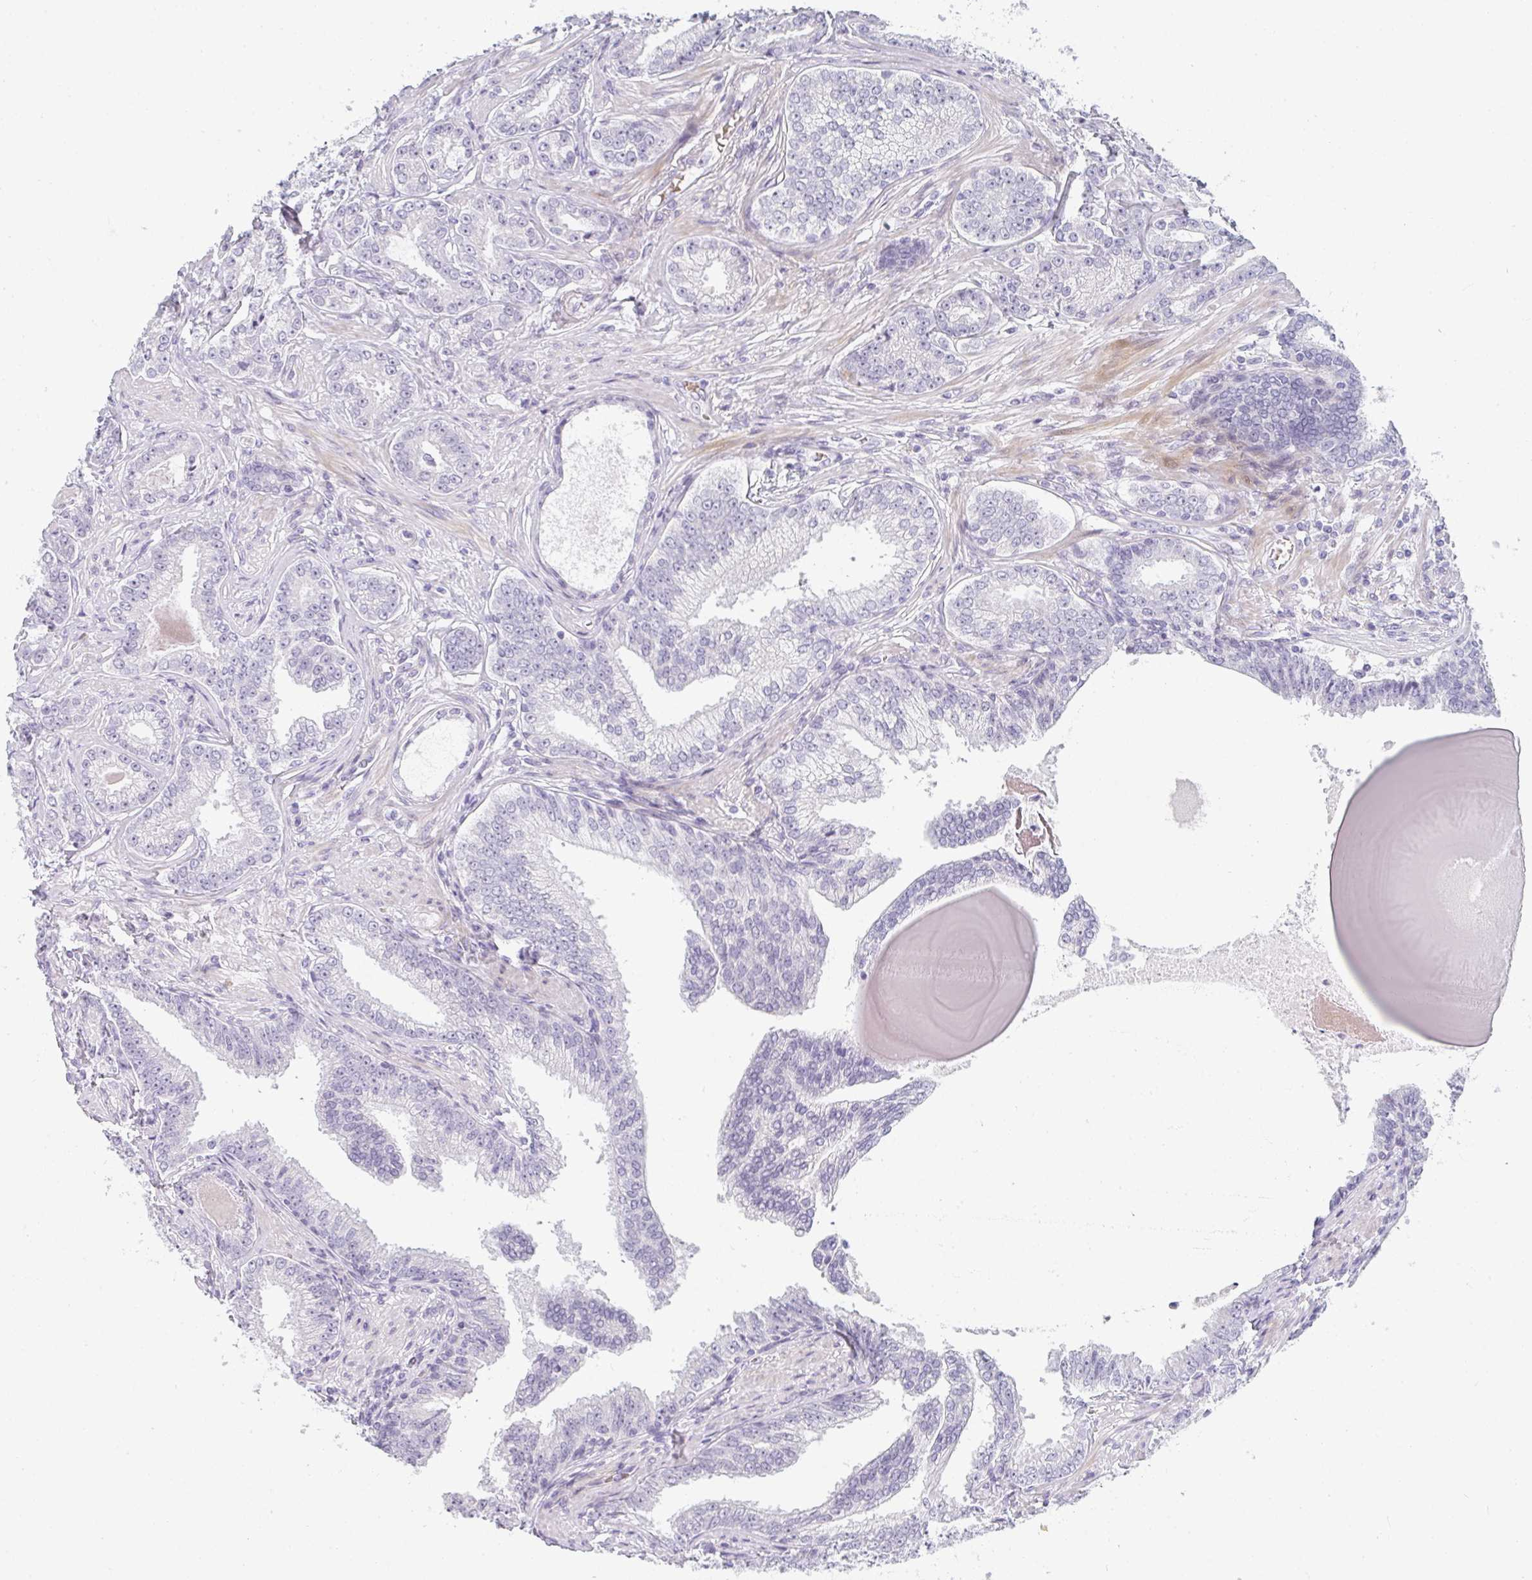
{"staining": {"intensity": "negative", "quantity": "none", "location": "none"}, "tissue": "prostate cancer", "cell_type": "Tumor cells", "image_type": "cancer", "snomed": [{"axis": "morphology", "description": "Adenocarcinoma, Low grade"}, {"axis": "topography", "description": "Prostate"}], "caption": "Micrograph shows no significant protein positivity in tumor cells of prostate cancer (adenocarcinoma (low-grade)). Brightfield microscopy of IHC stained with DAB (brown) and hematoxylin (blue), captured at high magnification.", "gene": "NEU2", "patient": {"sex": "male", "age": 61}}